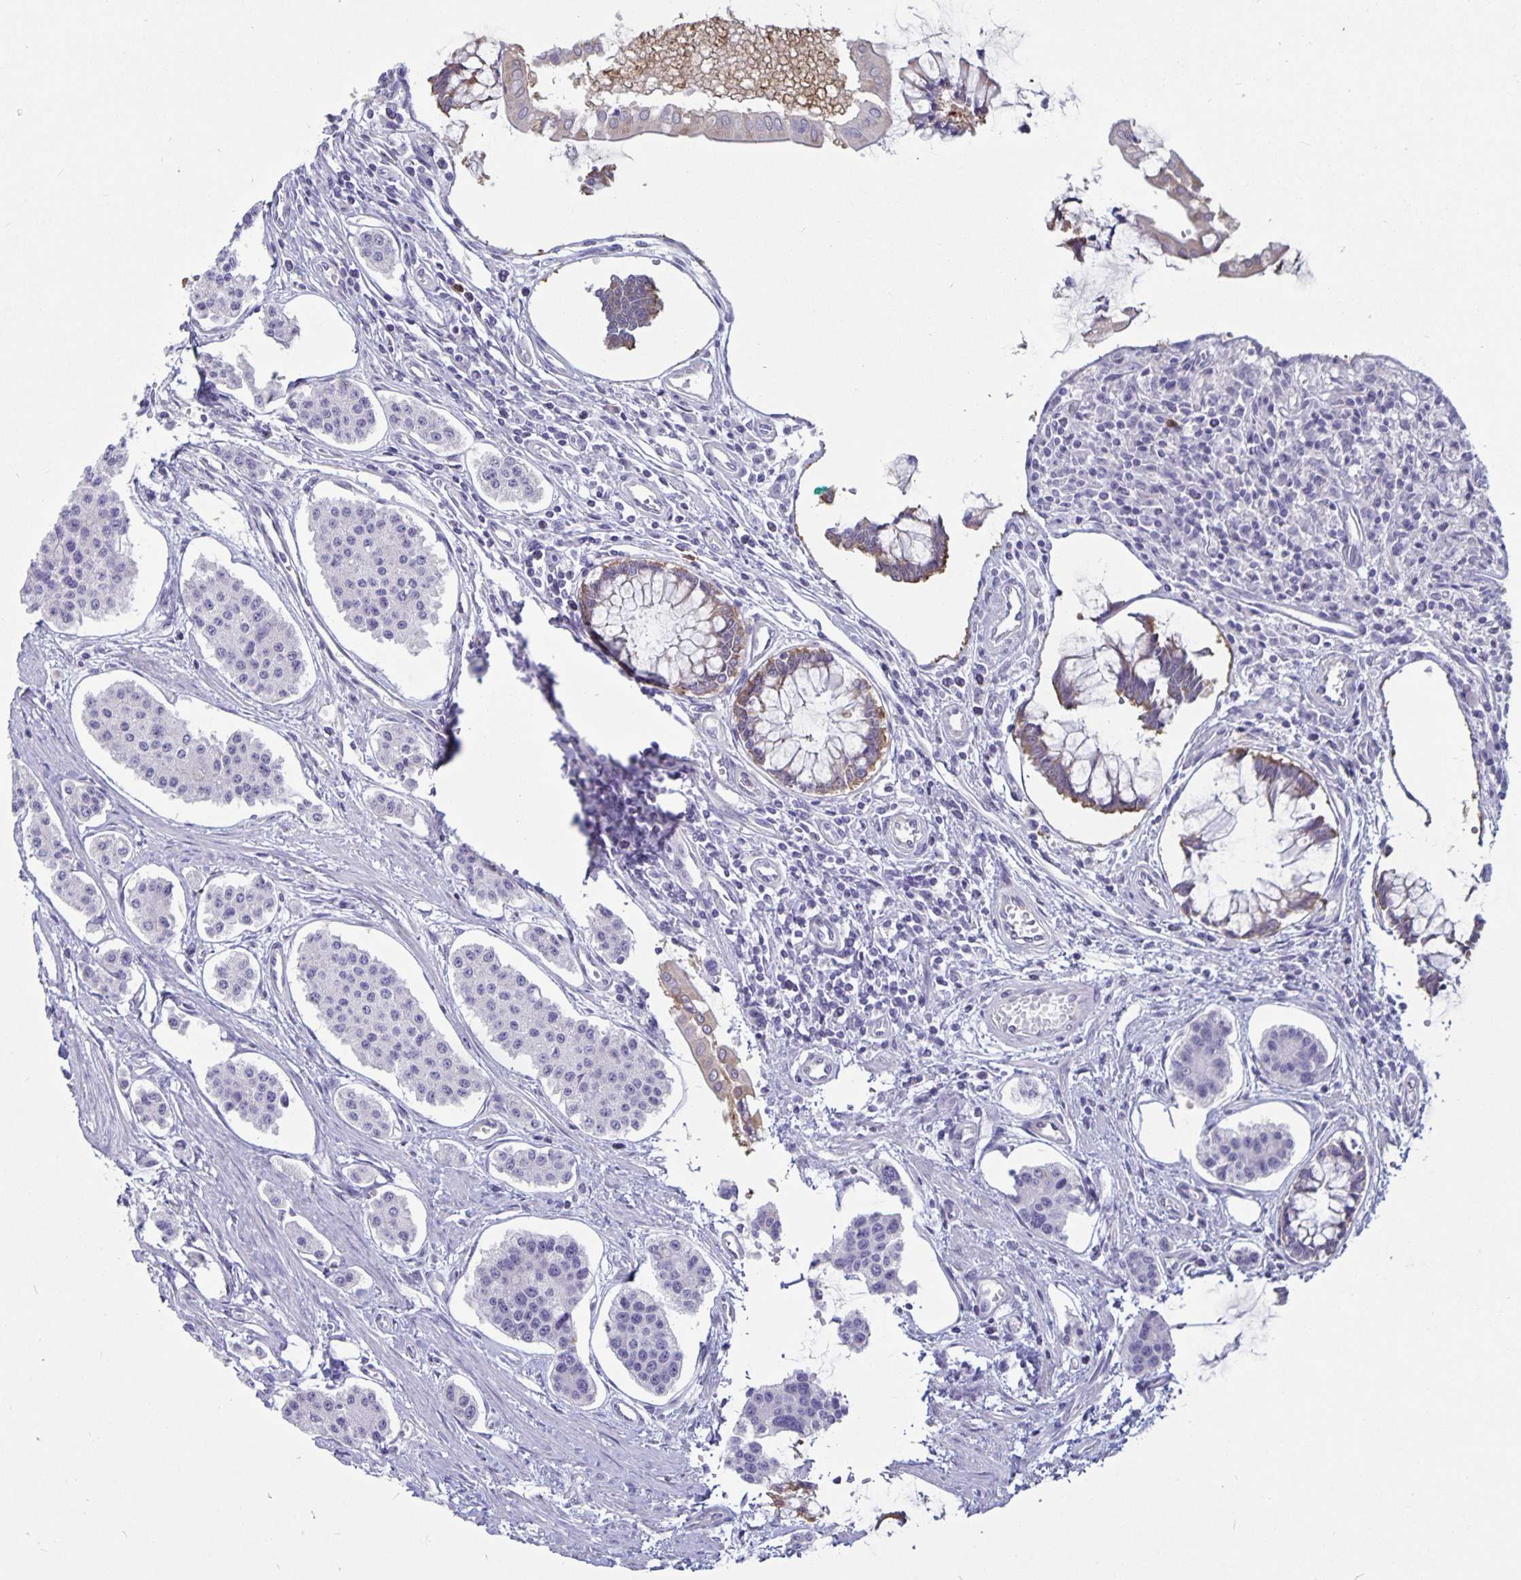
{"staining": {"intensity": "negative", "quantity": "none", "location": "none"}, "tissue": "carcinoid", "cell_type": "Tumor cells", "image_type": "cancer", "snomed": [{"axis": "morphology", "description": "Carcinoid, malignant, NOS"}, {"axis": "topography", "description": "Small intestine"}], "caption": "Immunohistochemistry of human malignant carcinoid demonstrates no expression in tumor cells.", "gene": "PLCB3", "patient": {"sex": "female", "age": 65}}